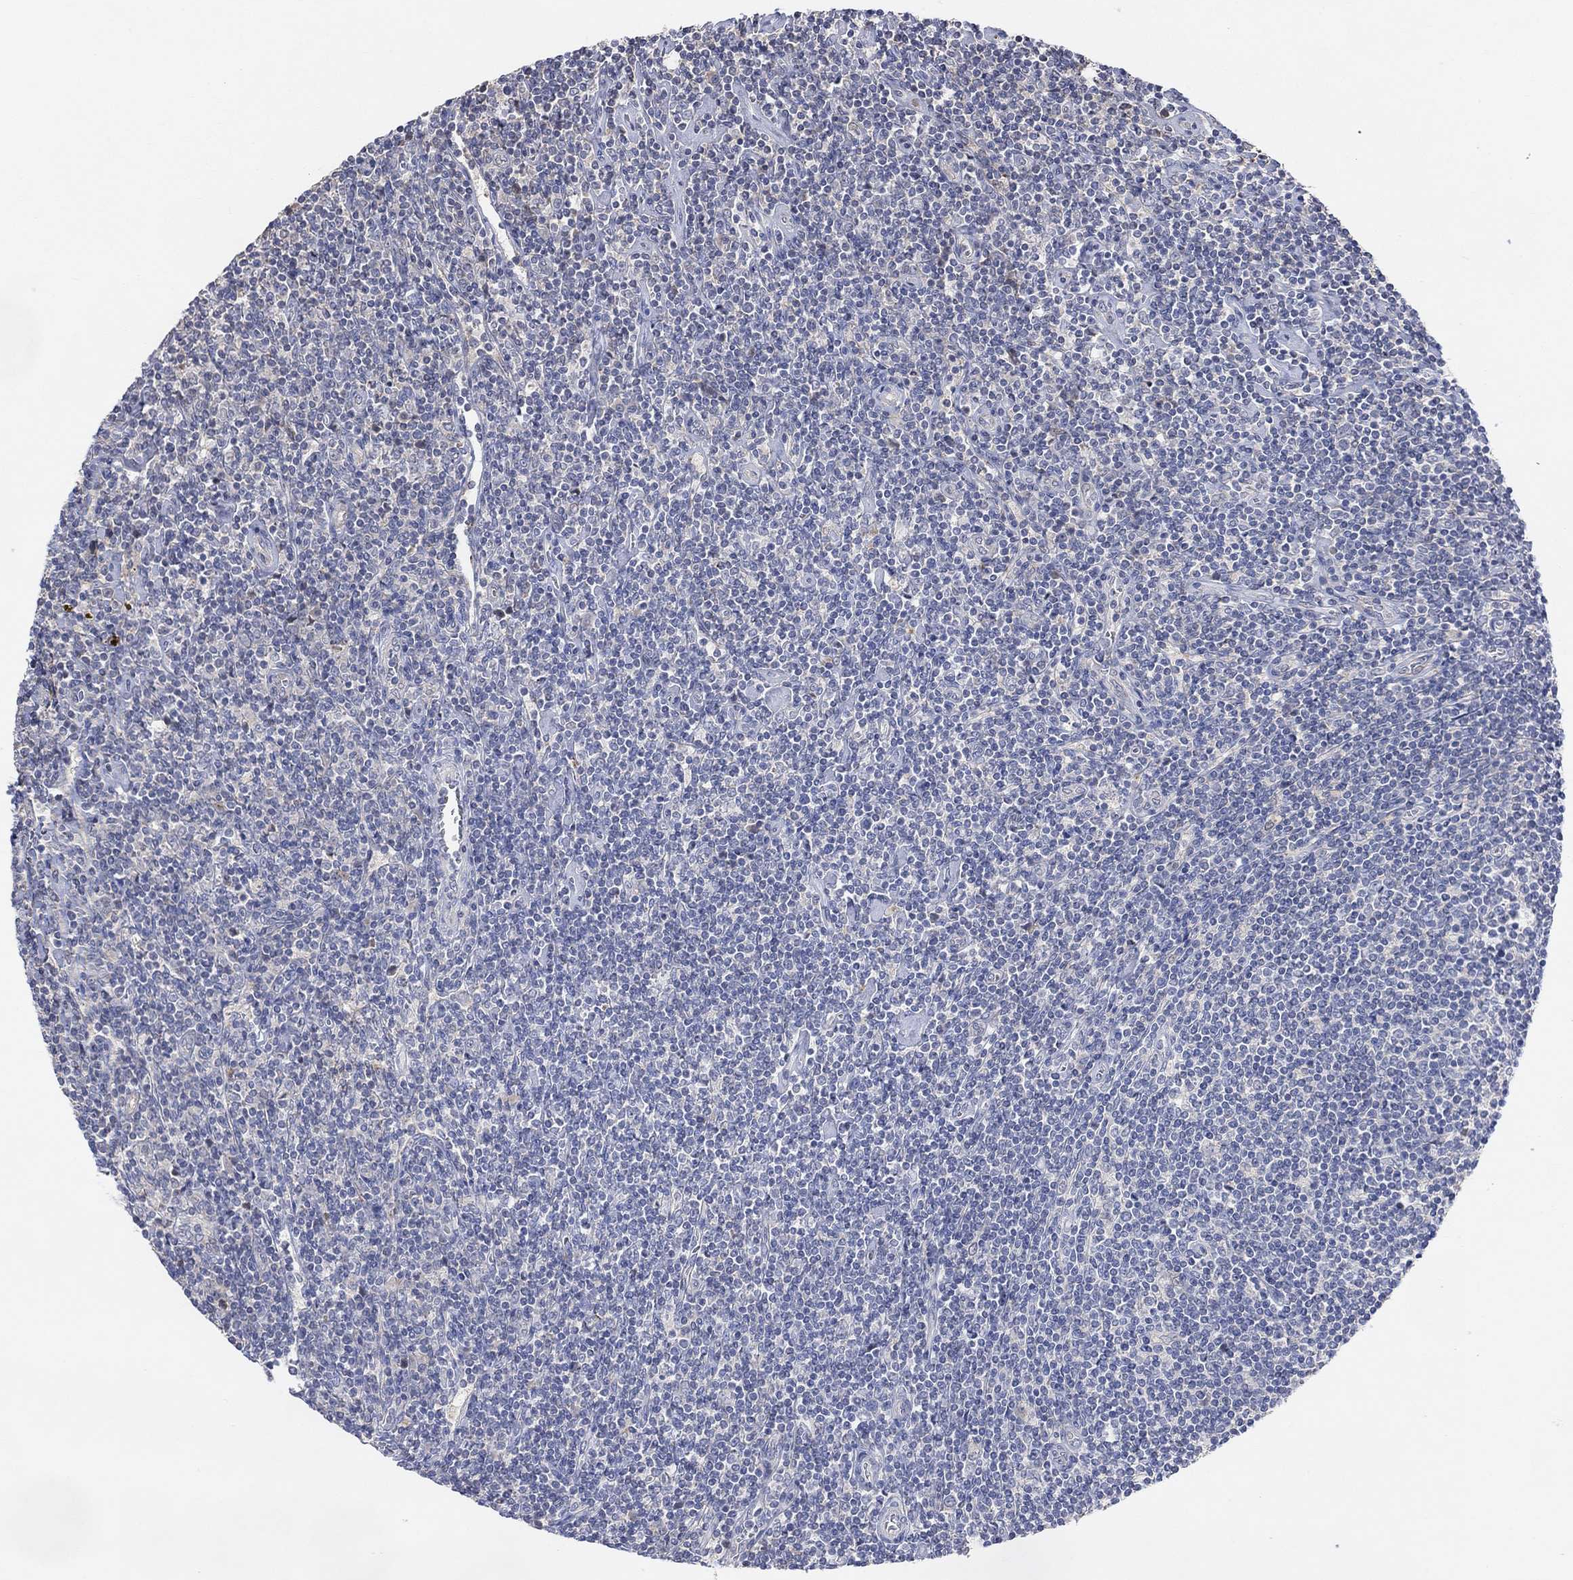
{"staining": {"intensity": "negative", "quantity": "none", "location": "none"}, "tissue": "lymphoma", "cell_type": "Tumor cells", "image_type": "cancer", "snomed": [{"axis": "morphology", "description": "Hodgkin's disease, NOS"}, {"axis": "topography", "description": "Lymph node"}], "caption": "IHC micrograph of Hodgkin's disease stained for a protein (brown), which reveals no expression in tumor cells. (DAB (3,3'-diaminobenzidine) IHC, high magnification).", "gene": "CNTF", "patient": {"sex": "male", "age": 40}}